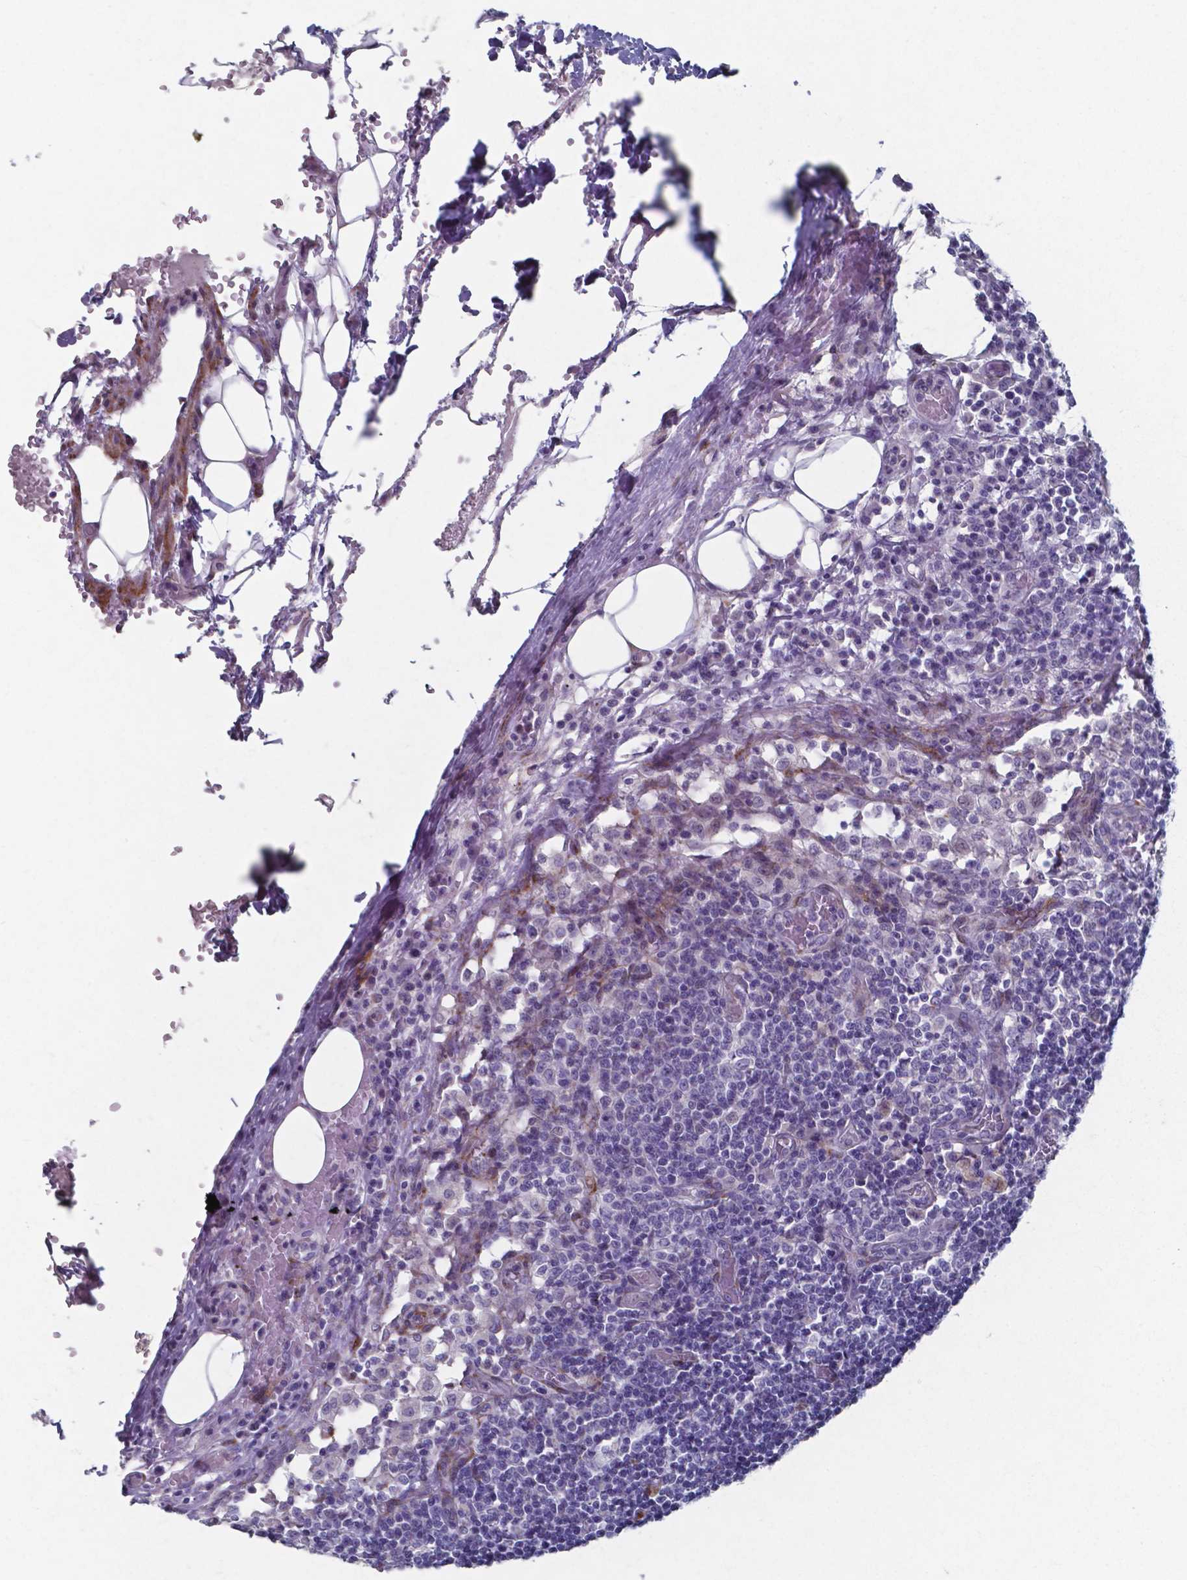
{"staining": {"intensity": "moderate", "quantity": "<25%", "location": "cytoplasmic/membranous"}, "tissue": "lymph node", "cell_type": "Non-germinal center cells", "image_type": "normal", "snomed": [{"axis": "morphology", "description": "Normal tissue, NOS"}, {"axis": "topography", "description": "Lymph node"}], "caption": "Immunohistochemistry (IHC) staining of unremarkable lymph node, which demonstrates low levels of moderate cytoplasmic/membranous expression in about <25% of non-germinal center cells indicating moderate cytoplasmic/membranous protein positivity. The staining was performed using DAB (3,3'-diaminobenzidine) (brown) for protein detection and nuclei were counterstained in hematoxylin (blue).", "gene": "PLA2R1", "patient": {"sex": "male", "age": 62}}